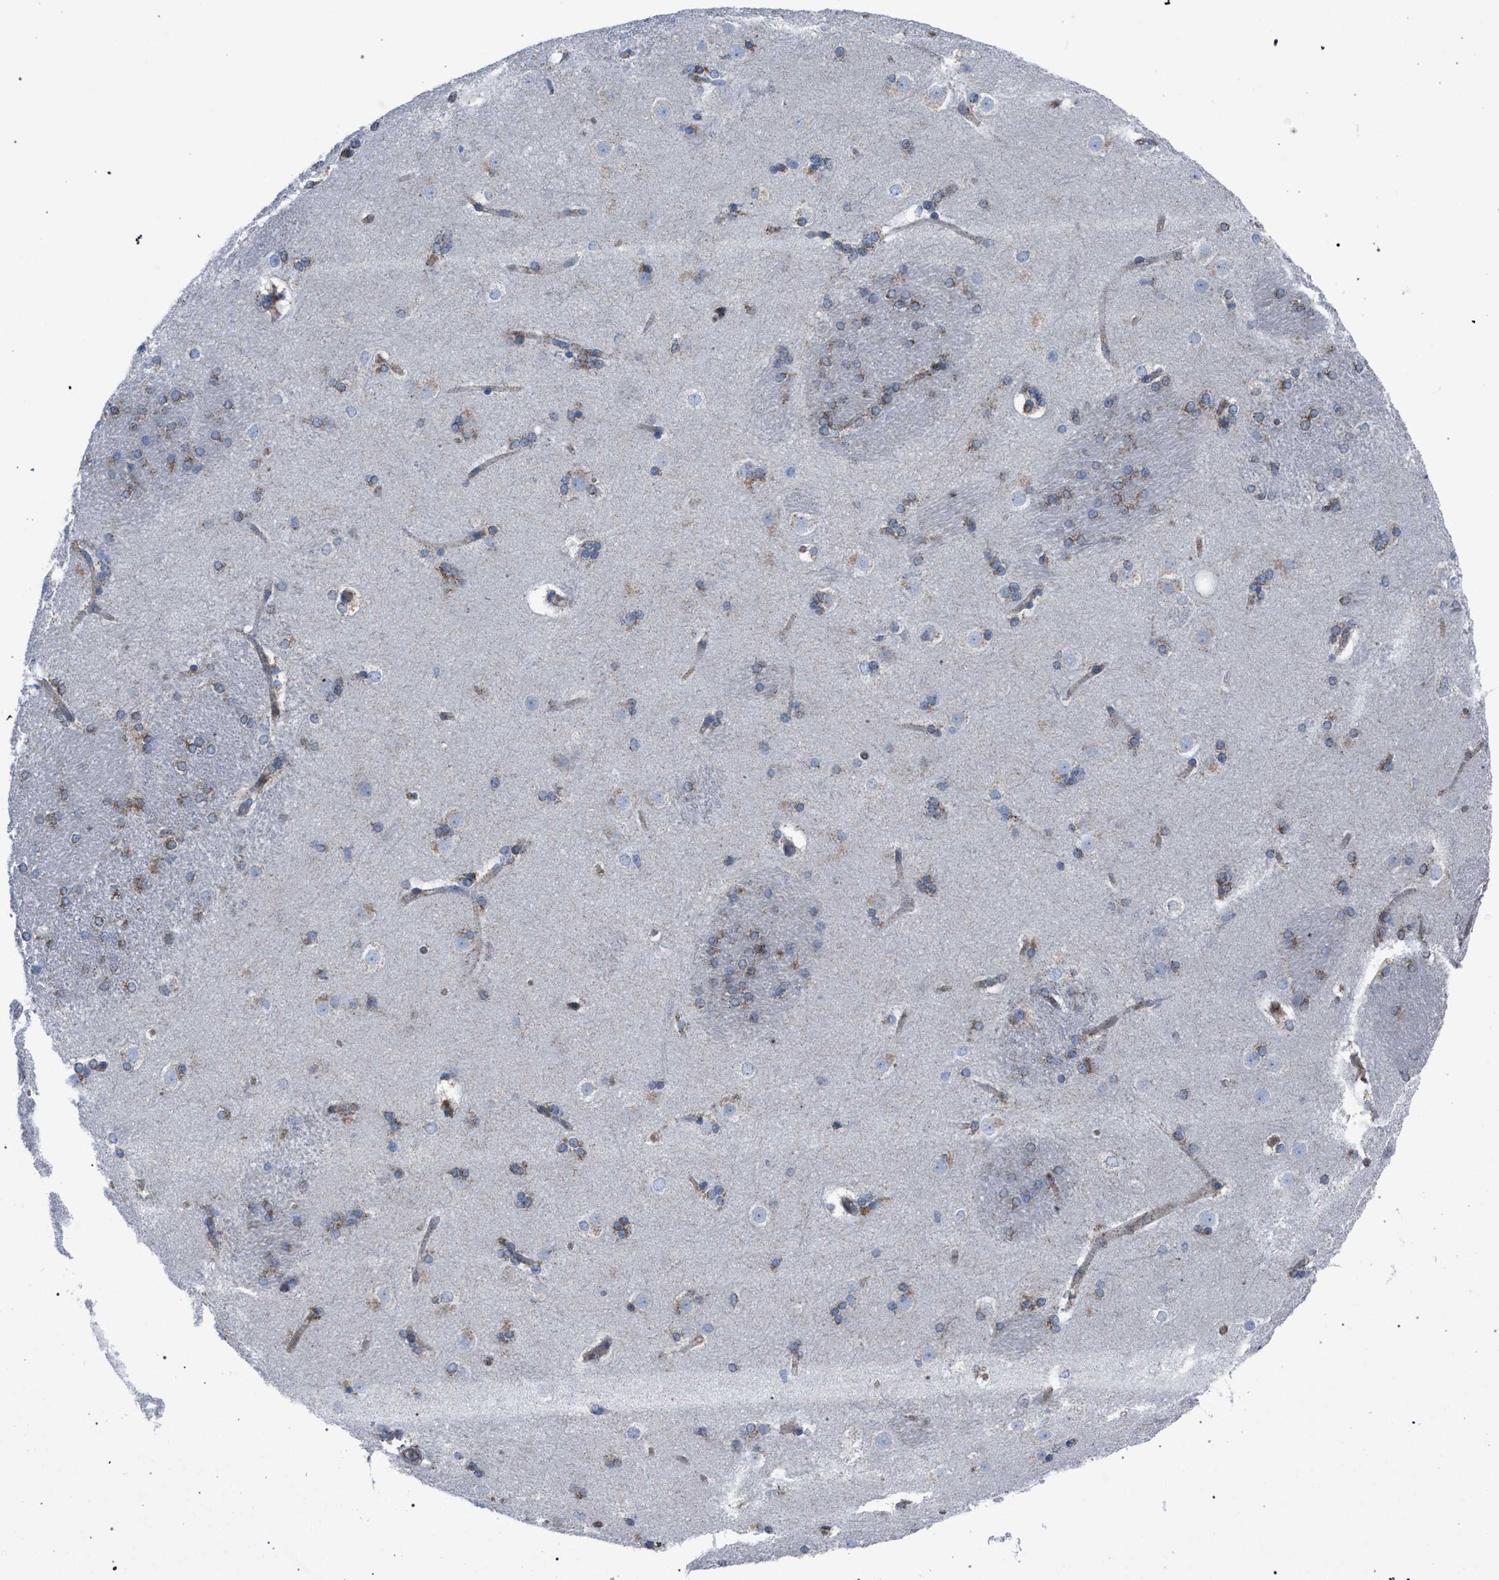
{"staining": {"intensity": "moderate", "quantity": "25%-75%", "location": "cytoplasmic/membranous"}, "tissue": "caudate", "cell_type": "Glial cells", "image_type": "normal", "snomed": [{"axis": "morphology", "description": "Normal tissue, NOS"}, {"axis": "topography", "description": "Lateral ventricle wall"}], "caption": "Glial cells demonstrate medium levels of moderate cytoplasmic/membranous staining in approximately 25%-75% of cells in unremarkable human caudate.", "gene": "HSD17B4", "patient": {"sex": "female", "age": 19}}